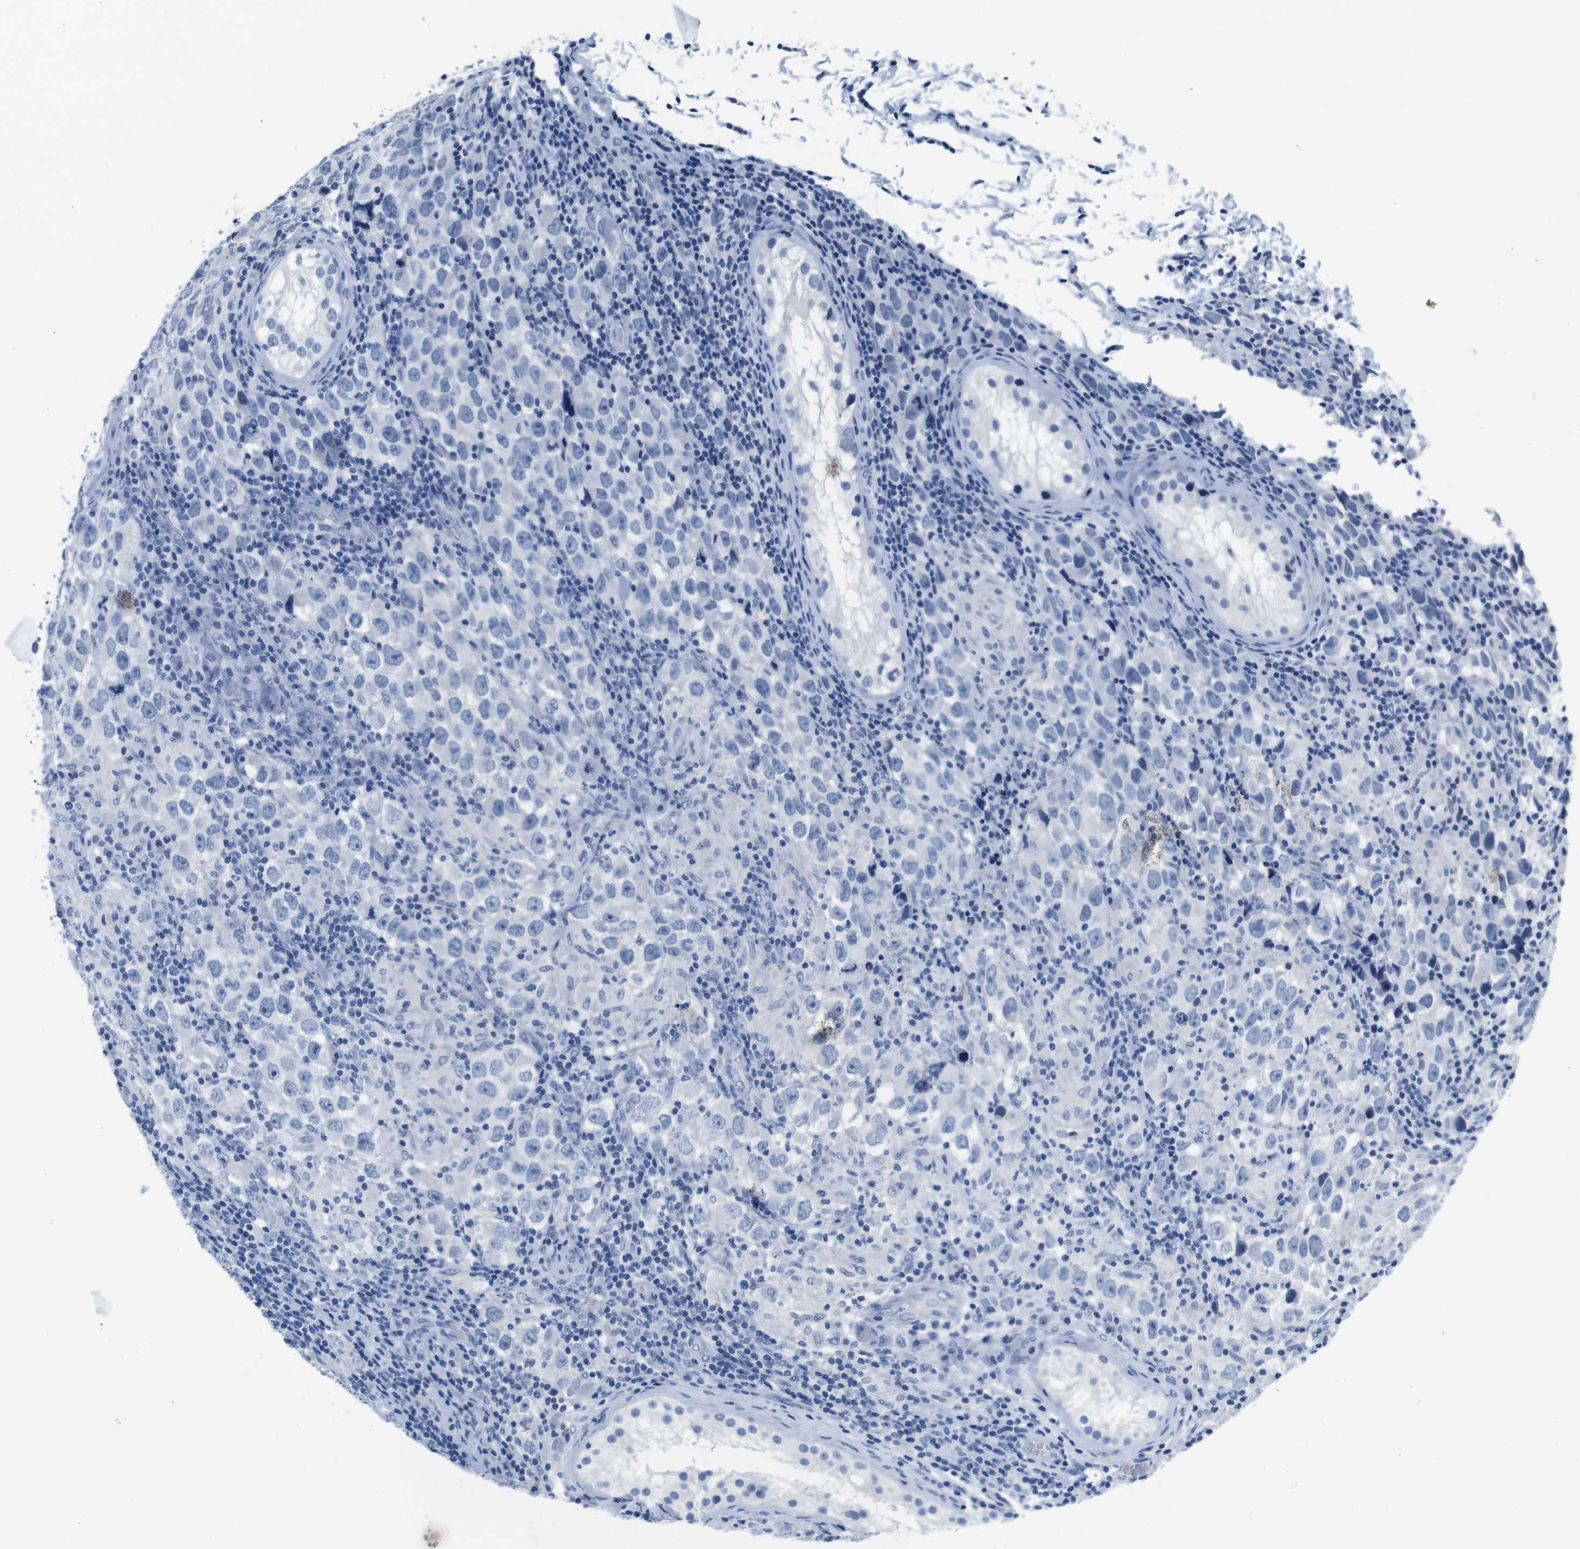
{"staining": {"intensity": "negative", "quantity": "none", "location": "none"}, "tissue": "testis cancer", "cell_type": "Tumor cells", "image_type": "cancer", "snomed": [{"axis": "morphology", "description": "Carcinoma, Embryonal, NOS"}, {"axis": "topography", "description": "Testis"}], "caption": "The immunohistochemistry photomicrograph has no significant expression in tumor cells of embryonal carcinoma (testis) tissue.", "gene": "MAP6", "patient": {"sex": "male", "age": 21}}